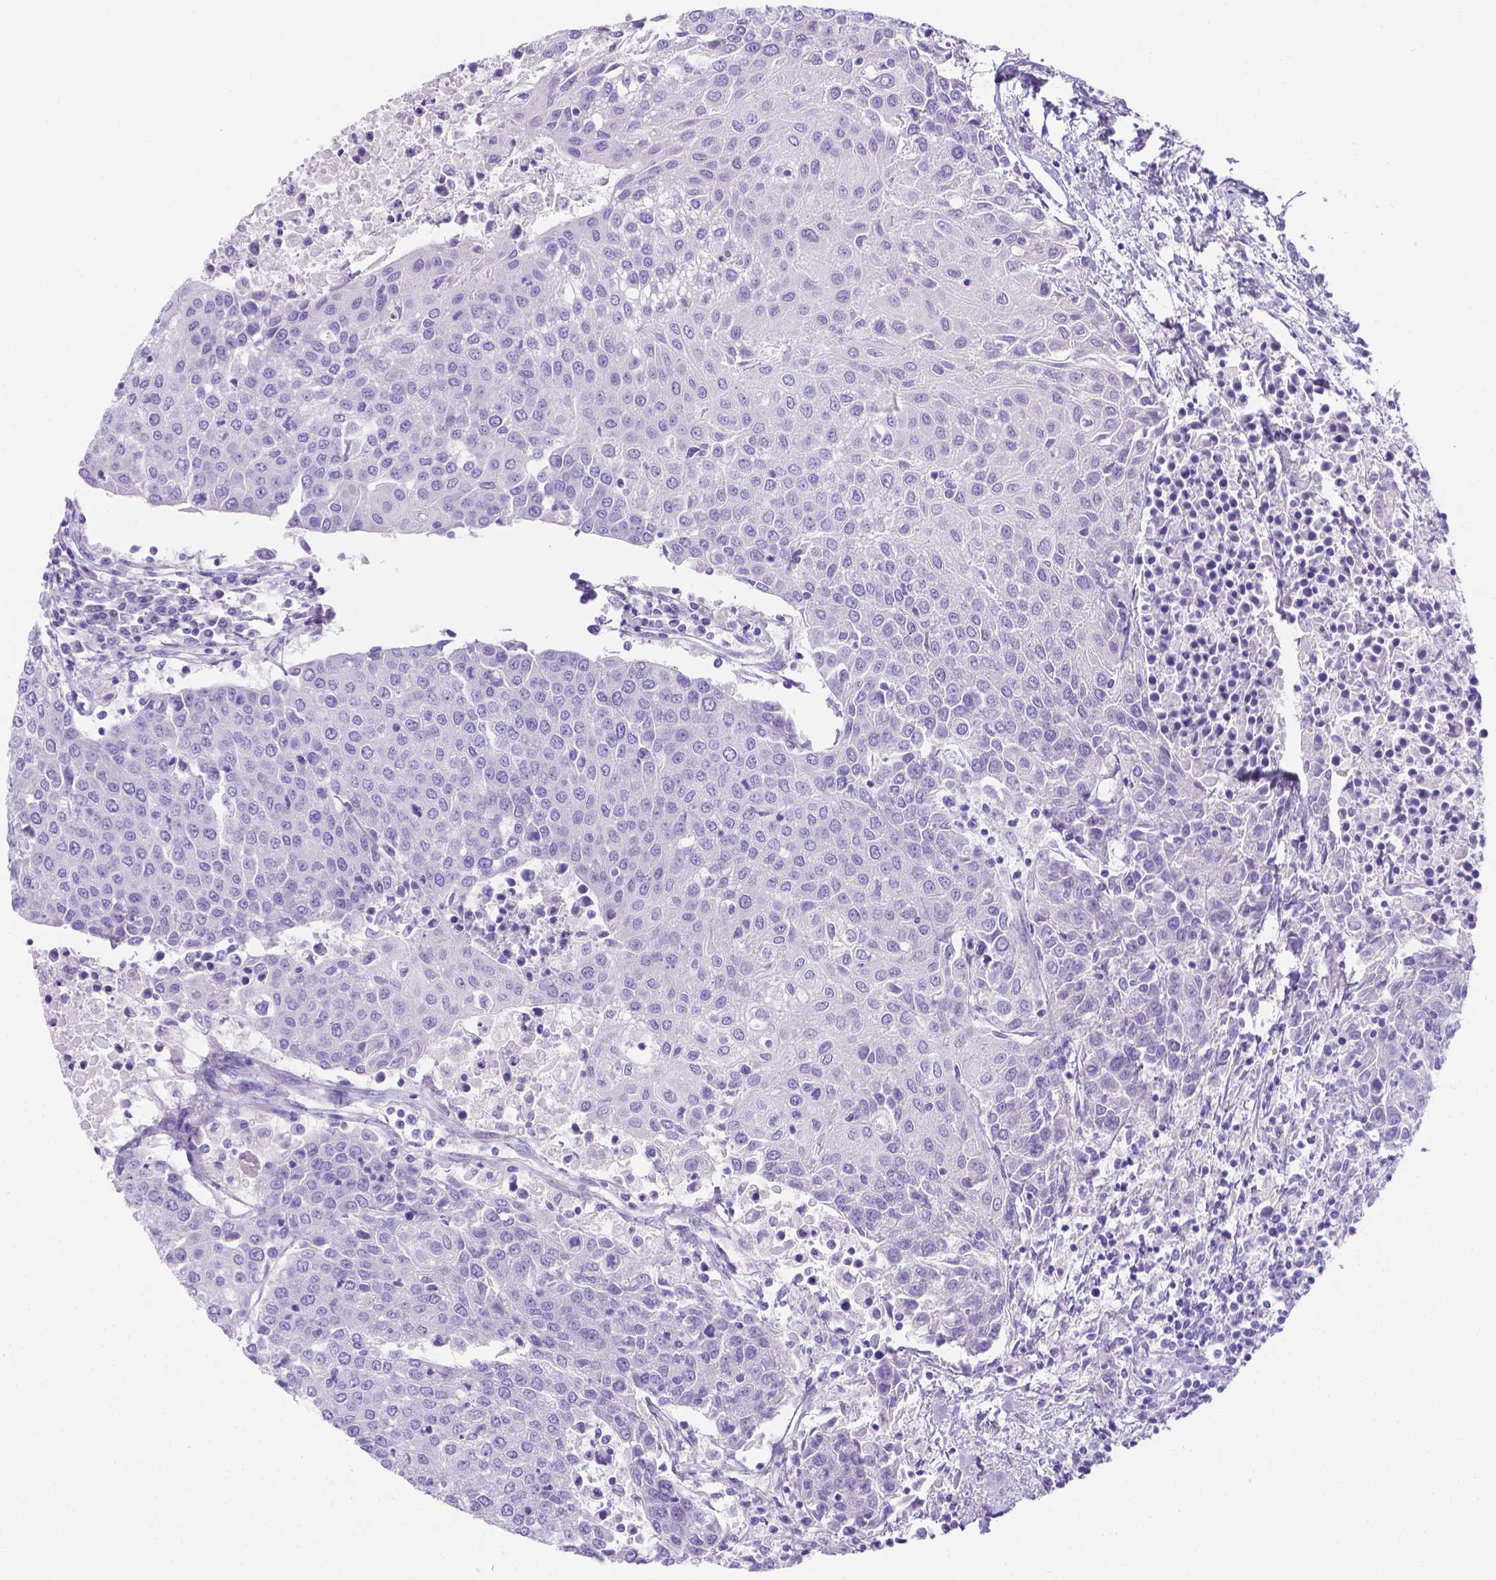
{"staining": {"intensity": "negative", "quantity": "none", "location": "none"}, "tissue": "urothelial cancer", "cell_type": "Tumor cells", "image_type": "cancer", "snomed": [{"axis": "morphology", "description": "Urothelial carcinoma, High grade"}, {"axis": "topography", "description": "Urinary bladder"}], "caption": "This is an immunohistochemistry micrograph of human urothelial cancer. There is no expression in tumor cells.", "gene": "MLN", "patient": {"sex": "female", "age": 85}}